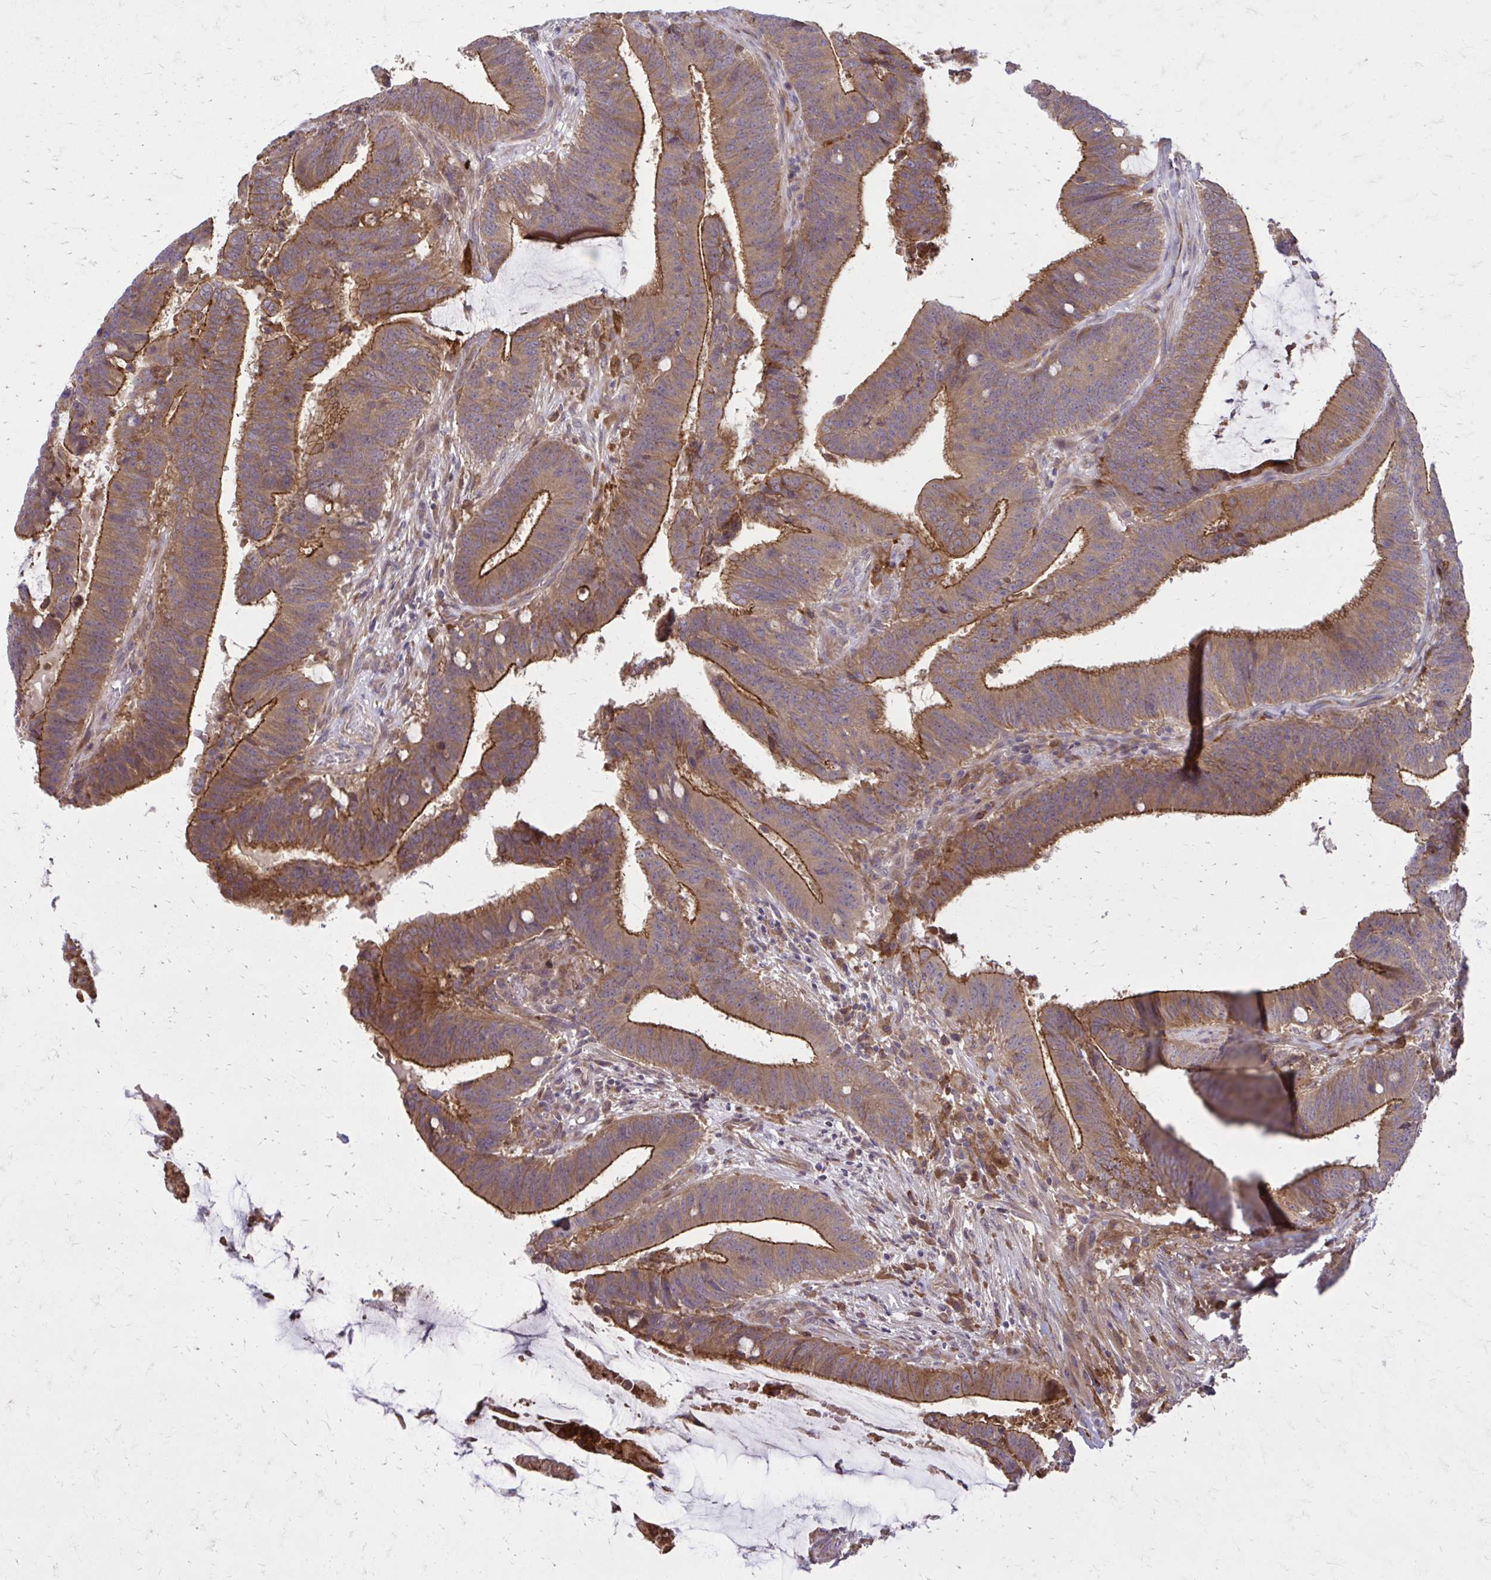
{"staining": {"intensity": "moderate", "quantity": ">75%", "location": "cytoplasmic/membranous"}, "tissue": "colorectal cancer", "cell_type": "Tumor cells", "image_type": "cancer", "snomed": [{"axis": "morphology", "description": "Adenocarcinoma, NOS"}, {"axis": "topography", "description": "Colon"}], "caption": "Protein expression analysis of adenocarcinoma (colorectal) reveals moderate cytoplasmic/membranous positivity in approximately >75% of tumor cells. Using DAB (brown) and hematoxylin (blue) stains, captured at high magnification using brightfield microscopy.", "gene": "OXNAD1", "patient": {"sex": "female", "age": 43}}